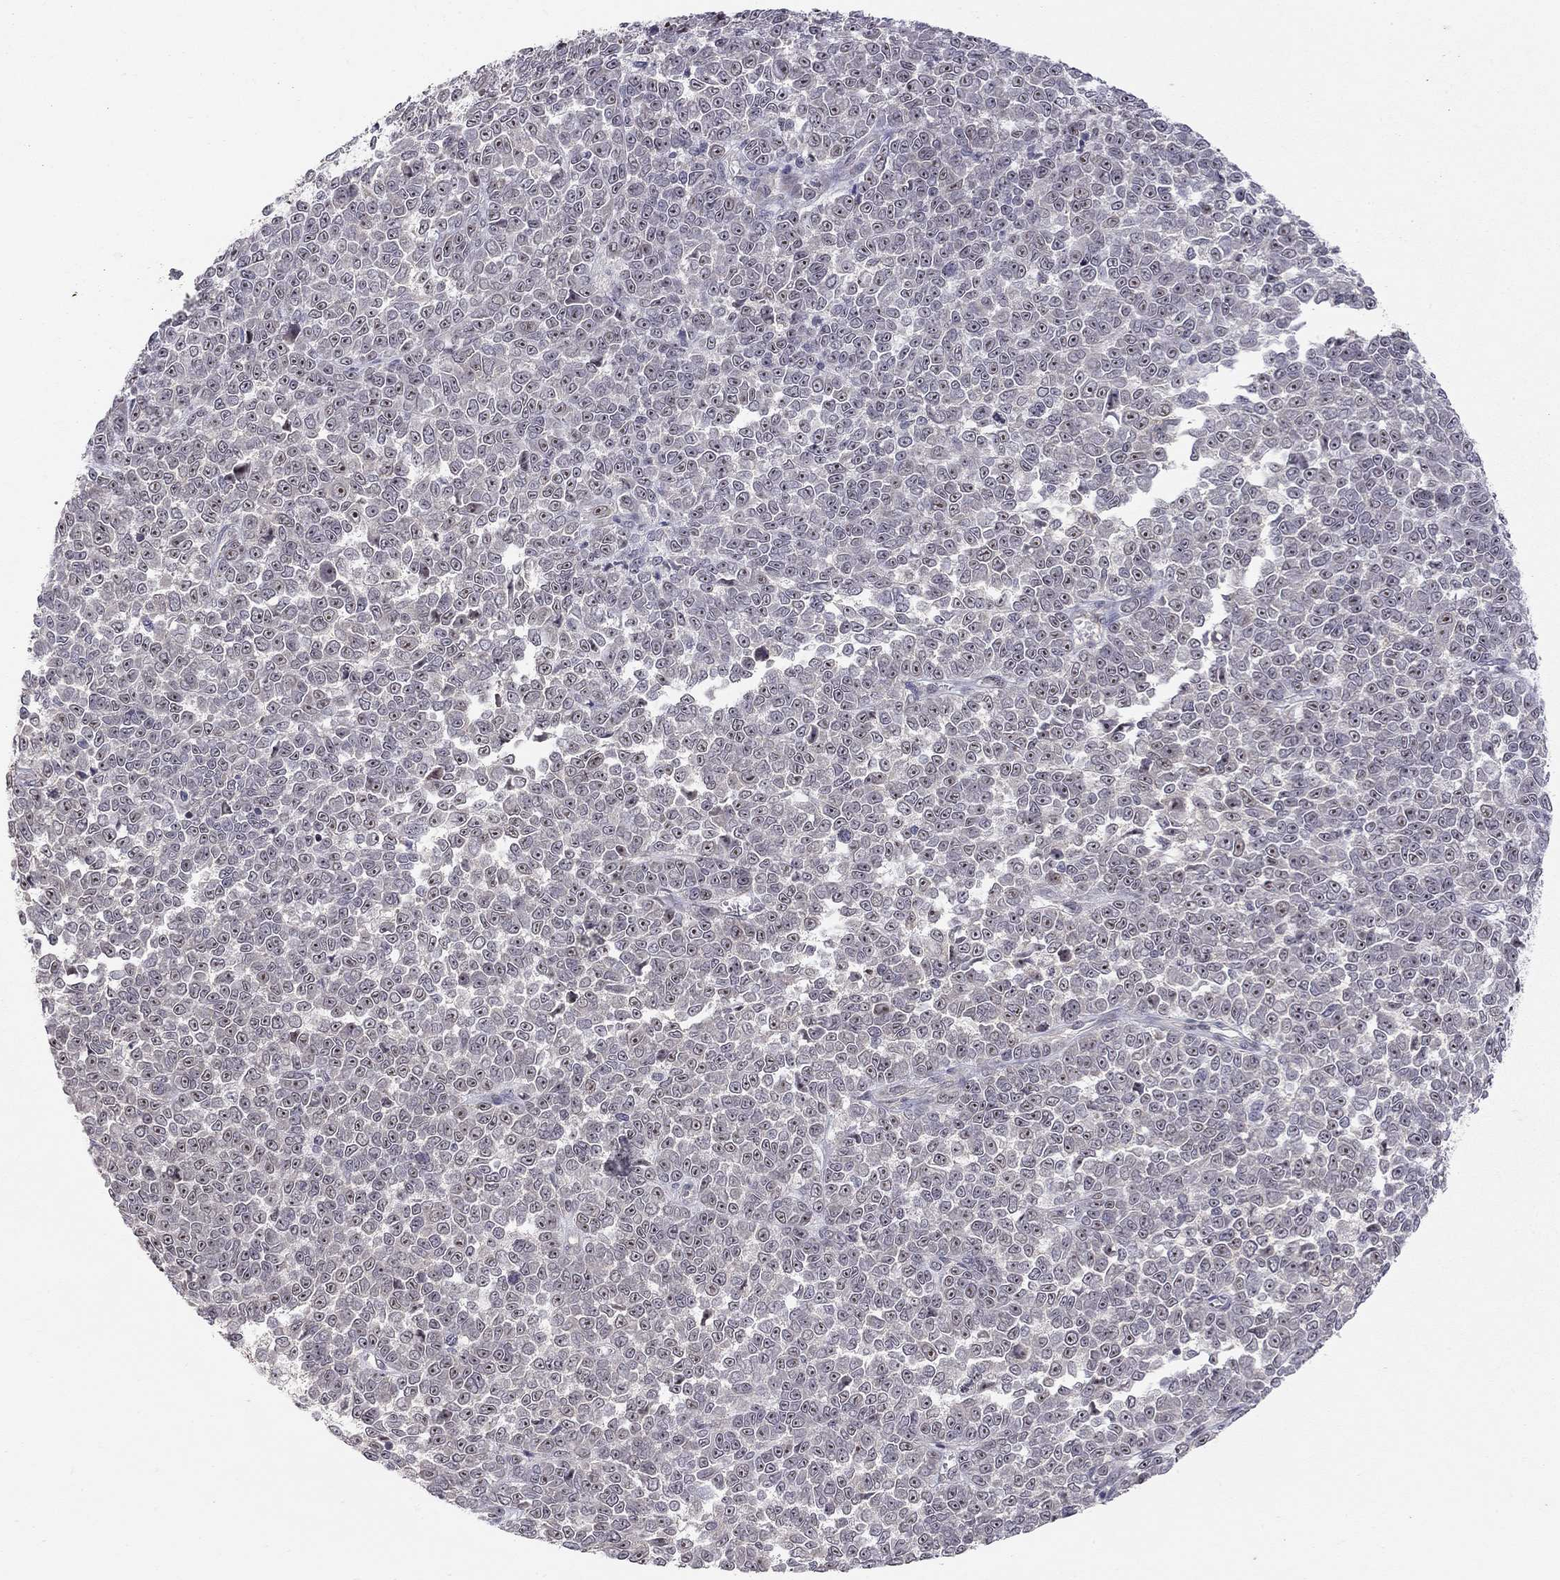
{"staining": {"intensity": "moderate", "quantity": ">75%", "location": "nuclear"}, "tissue": "melanoma", "cell_type": "Tumor cells", "image_type": "cancer", "snomed": [{"axis": "morphology", "description": "Malignant melanoma, NOS"}, {"axis": "topography", "description": "Skin"}], "caption": "Brown immunohistochemical staining in melanoma displays moderate nuclear expression in approximately >75% of tumor cells.", "gene": "STXBP6", "patient": {"sex": "female", "age": 95}}